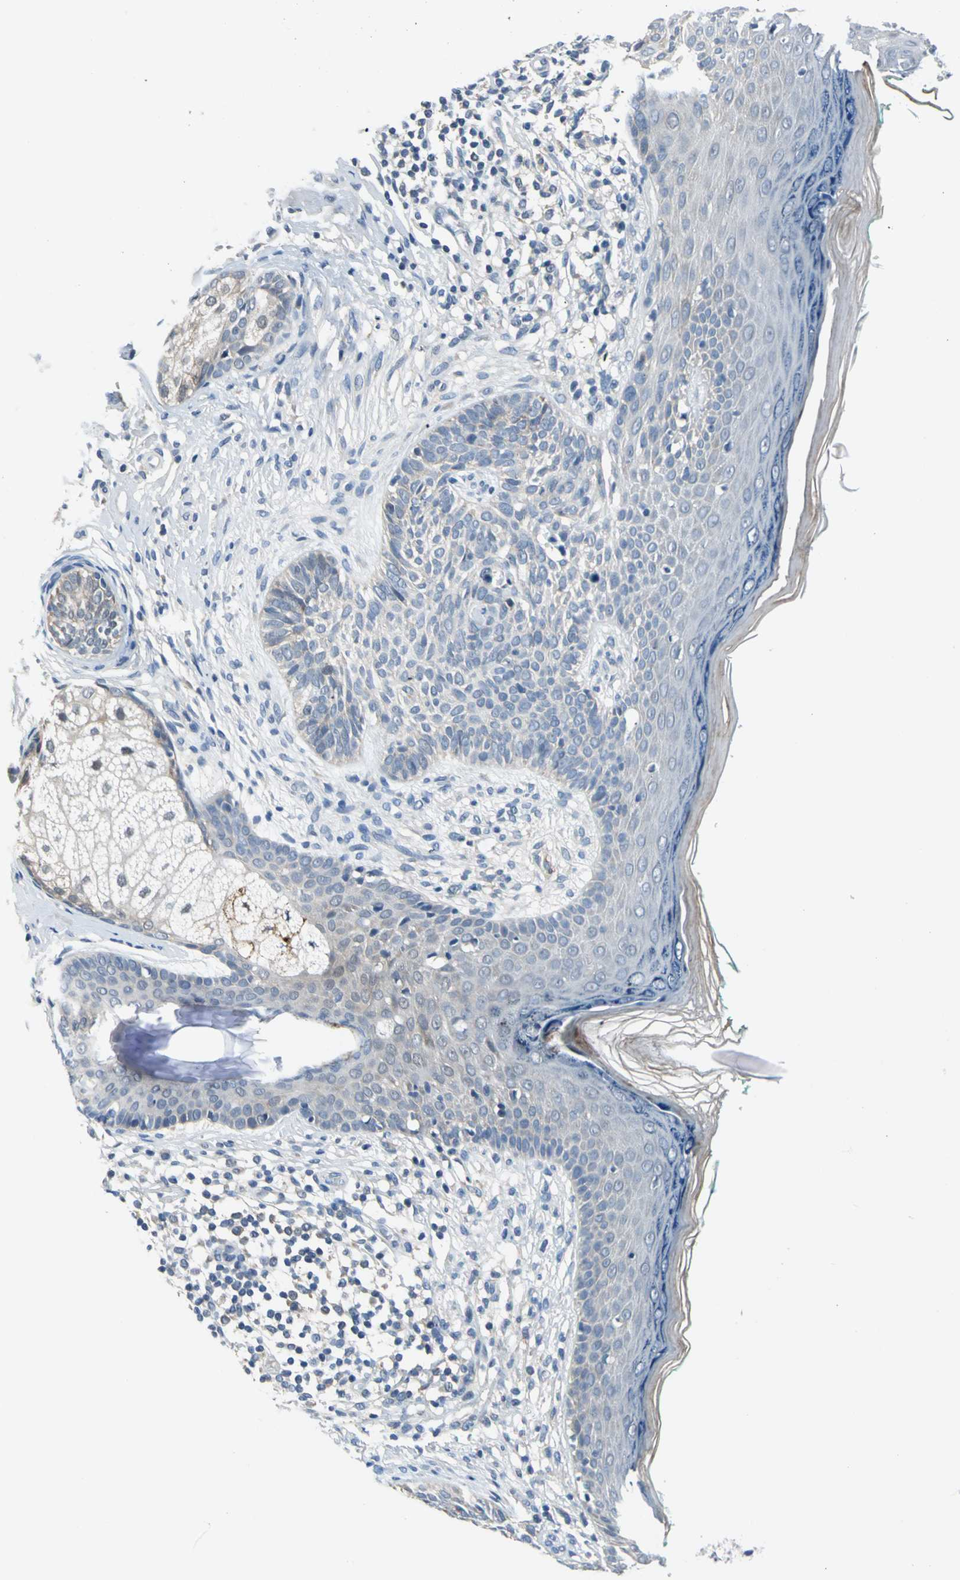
{"staining": {"intensity": "weak", "quantity": "25%-75%", "location": "cytoplasmic/membranous"}, "tissue": "skin cancer", "cell_type": "Tumor cells", "image_type": "cancer", "snomed": [{"axis": "morphology", "description": "Normal tissue, NOS"}, {"axis": "morphology", "description": "Basal cell carcinoma"}, {"axis": "topography", "description": "Skin"}], "caption": "DAB immunohistochemical staining of skin cancer exhibits weak cytoplasmic/membranous protein expression in about 25%-75% of tumor cells.", "gene": "ZNF415", "patient": {"sex": "male", "age": 76}}